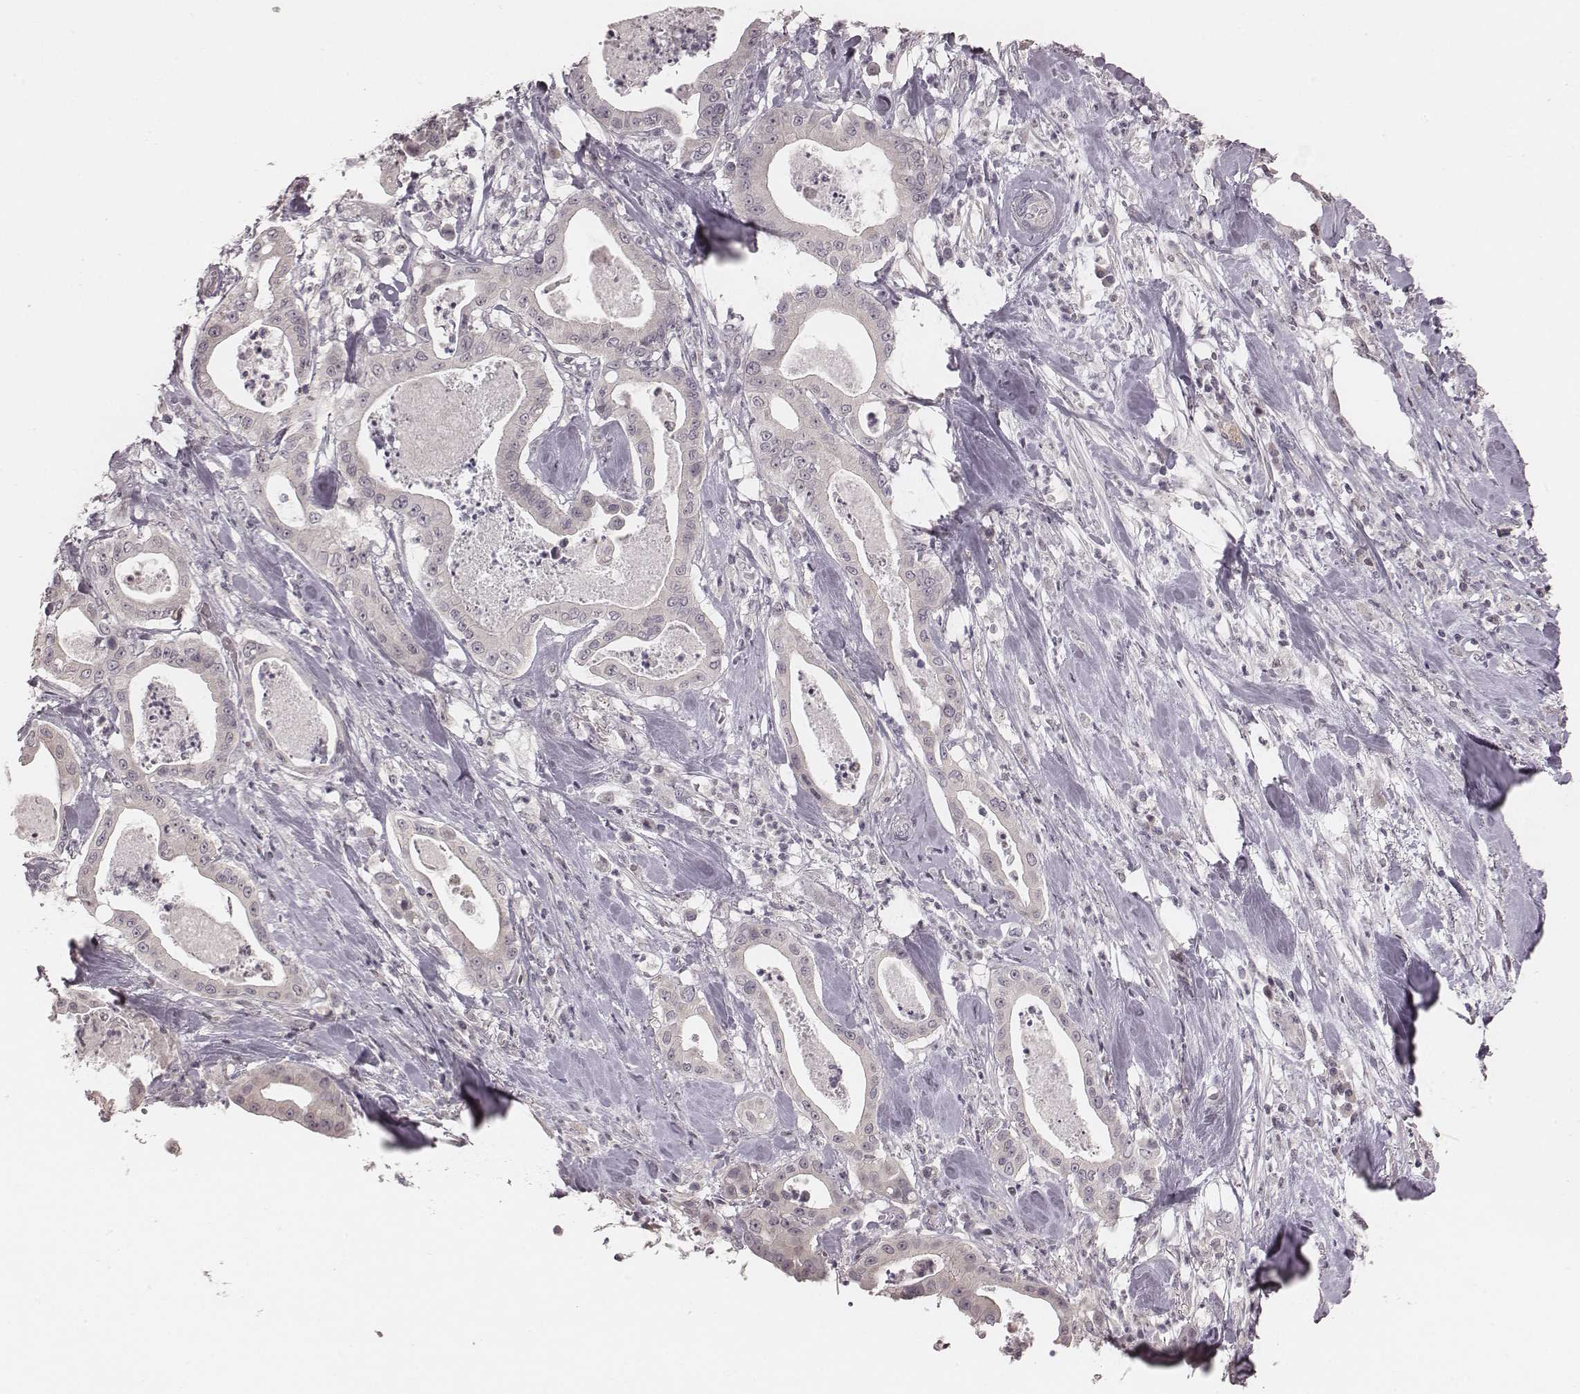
{"staining": {"intensity": "negative", "quantity": "none", "location": "none"}, "tissue": "pancreatic cancer", "cell_type": "Tumor cells", "image_type": "cancer", "snomed": [{"axis": "morphology", "description": "Adenocarcinoma, NOS"}, {"axis": "topography", "description": "Pancreas"}], "caption": "Pancreatic adenocarcinoma was stained to show a protein in brown. There is no significant expression in tumor cells.", "gene": "IQCG", "patient": {"sex": "male", "age": 71}}